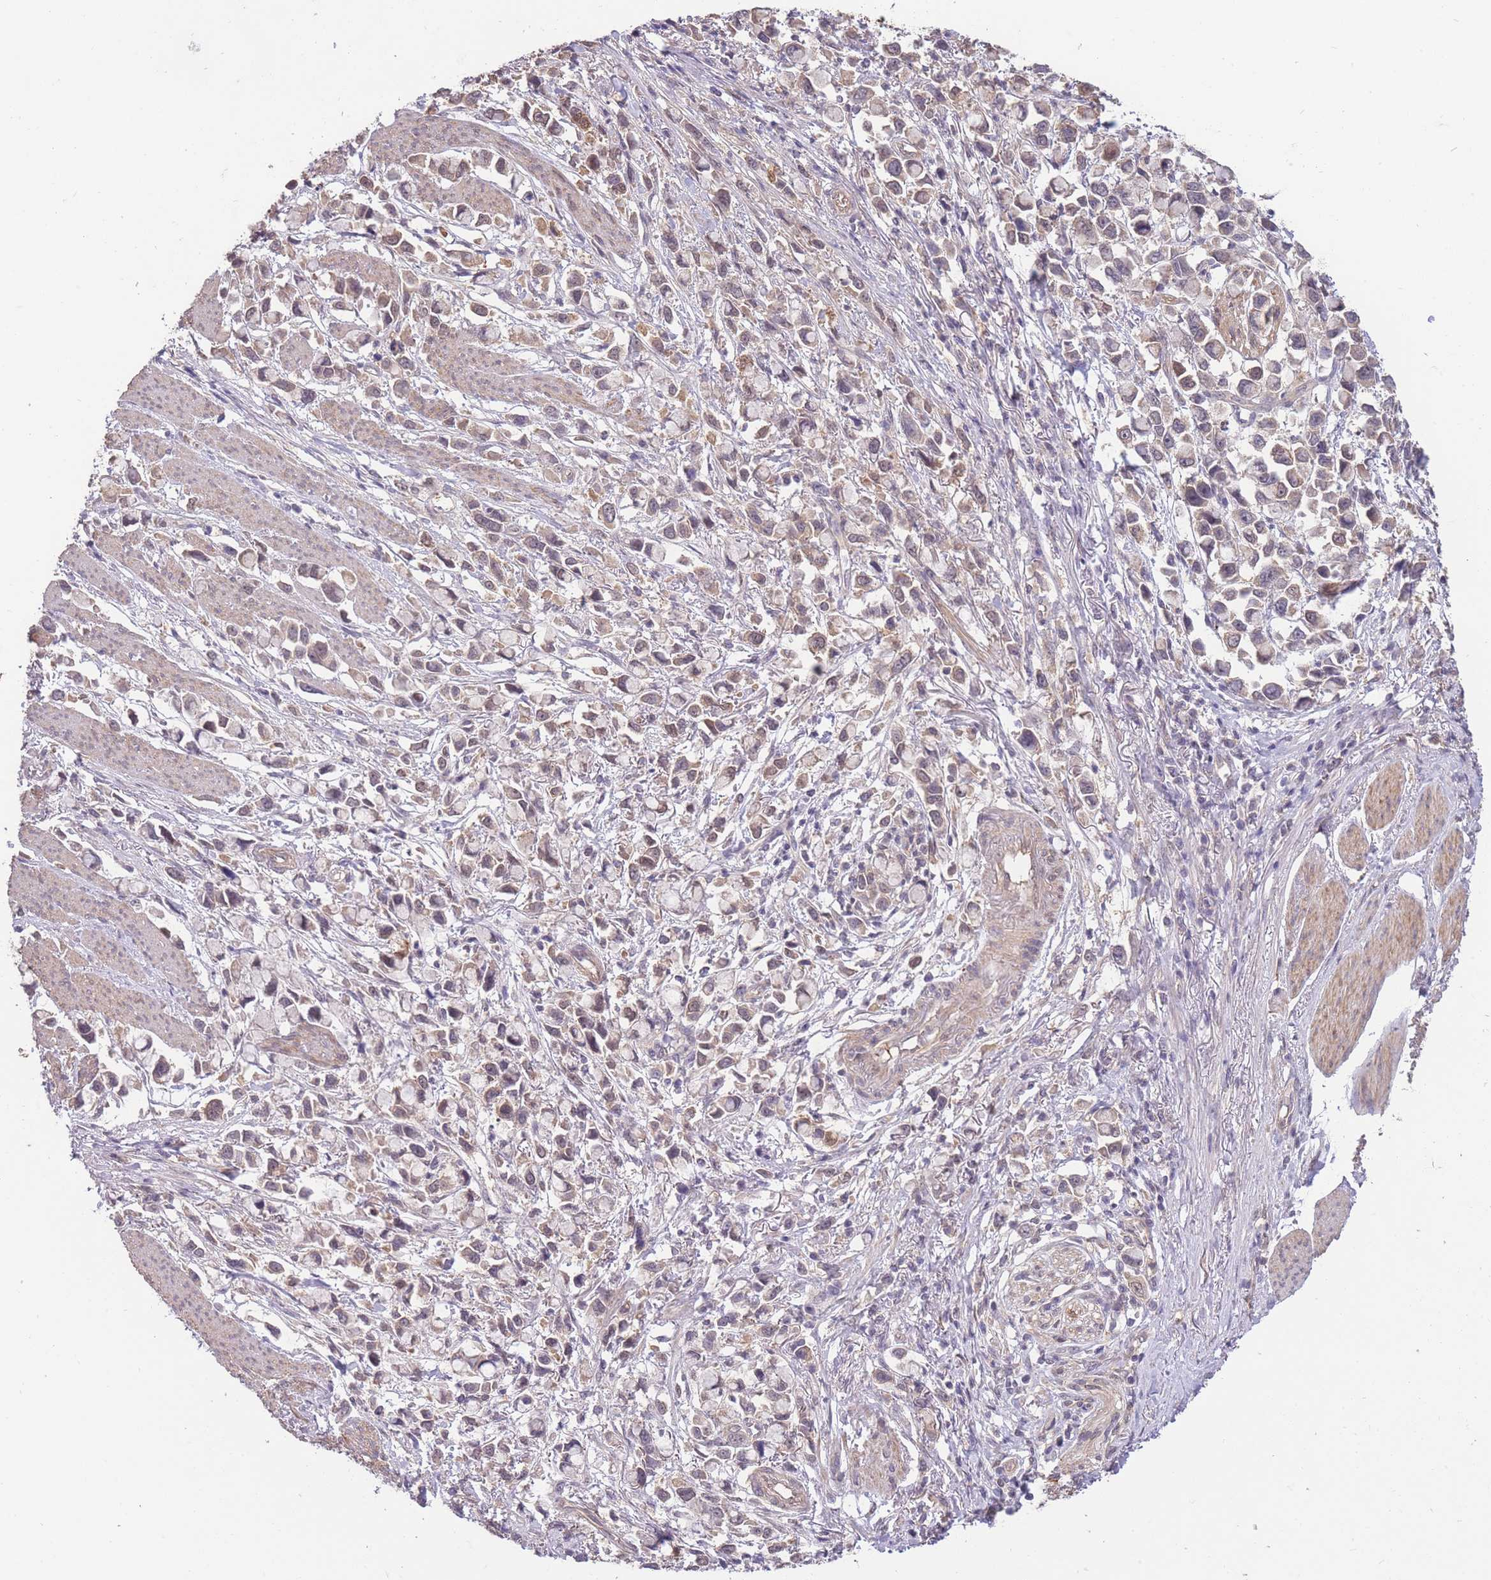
{"staining": {"intensity": "weak", "quantity": "25%-75%", "location": "cytoplasmic/membranous,nuclear"}, "tissue": "stomach cancer", "cell_type": "Tumor cells", "image_type": "cancer", "snomed": [{"axis": "morphology", "description": "Adenocarcinoma, NOS"}, {"axis": "topography", "description": "Stomach"}], "caption": "Immunohistochemical staining of adenocarcinoma (stomach) exhibits weak cytoplasmic/membranous and nuclear protein staining in about 25%-75% of tumor cells.", "gene": "SMC6", "patient": {"sex": "female", "age": 81}}